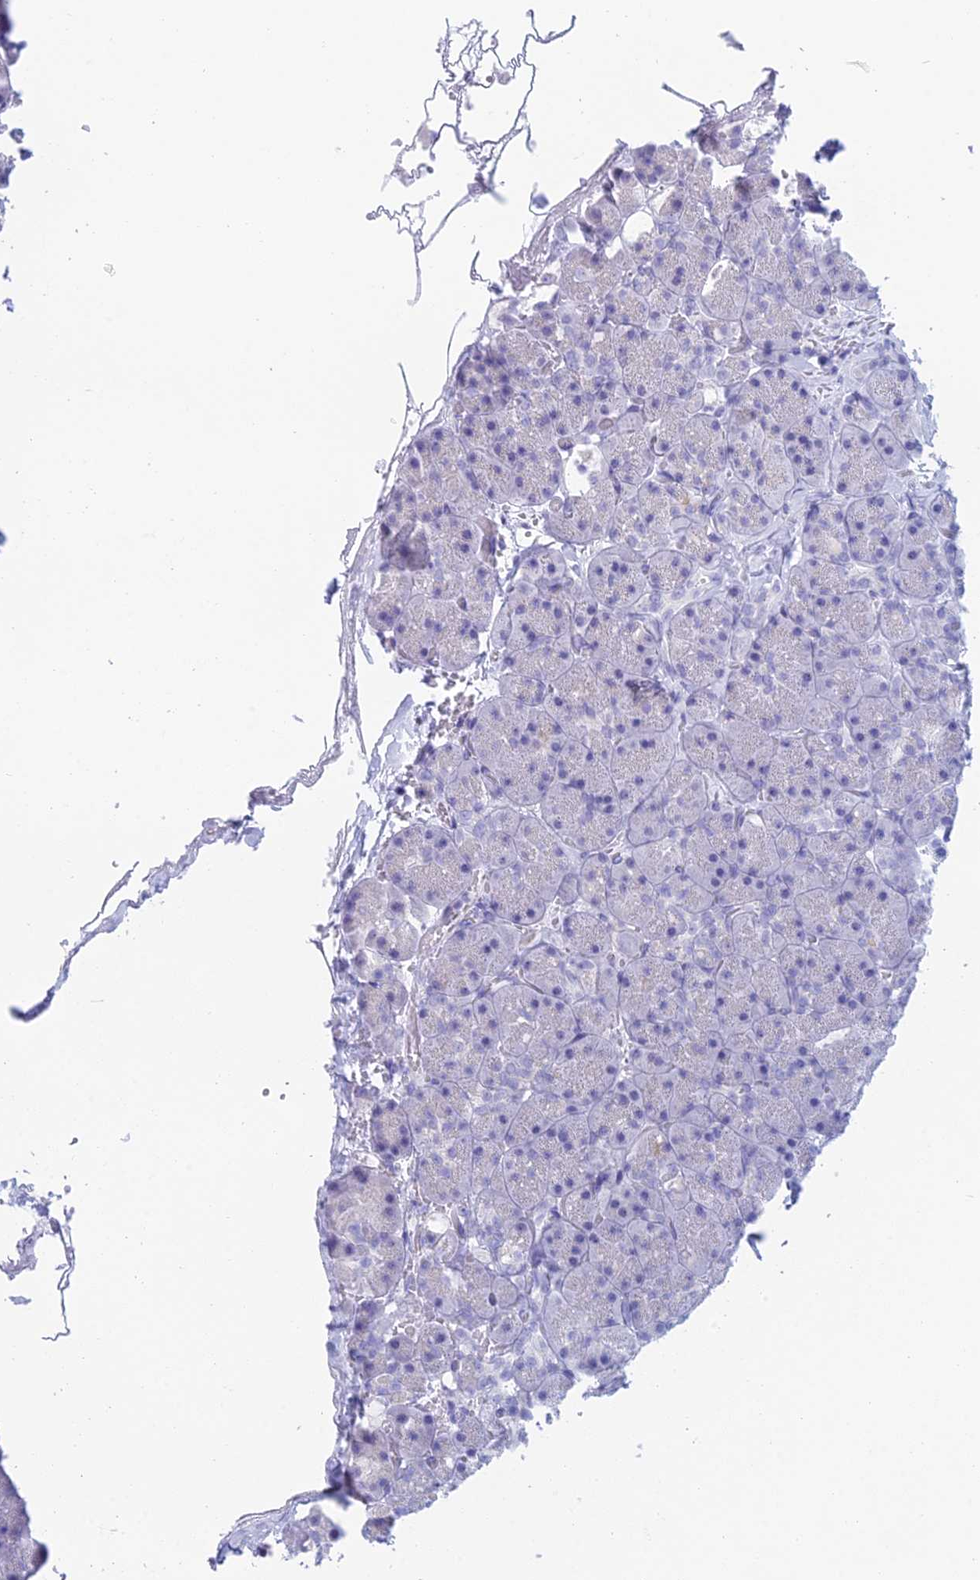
{"staining": {"intensity": "negative", "quantity": "none", "location": "none"}, "tissue": "pancreas", "cell_type": "Exocrine glandular cells", "image_type": "normal", "snomed": [{"axis": "morphology", "description": "Normal tissue, NOS"}, {"axis": "topography", "description": "Pancreas"}], "caption": "Human pancreas stained for a protein using IHC reveals no positivity in exocrine glandular cells.", "gene": "TMEM161B", "patient": {"sex": "male", "age": 36}}